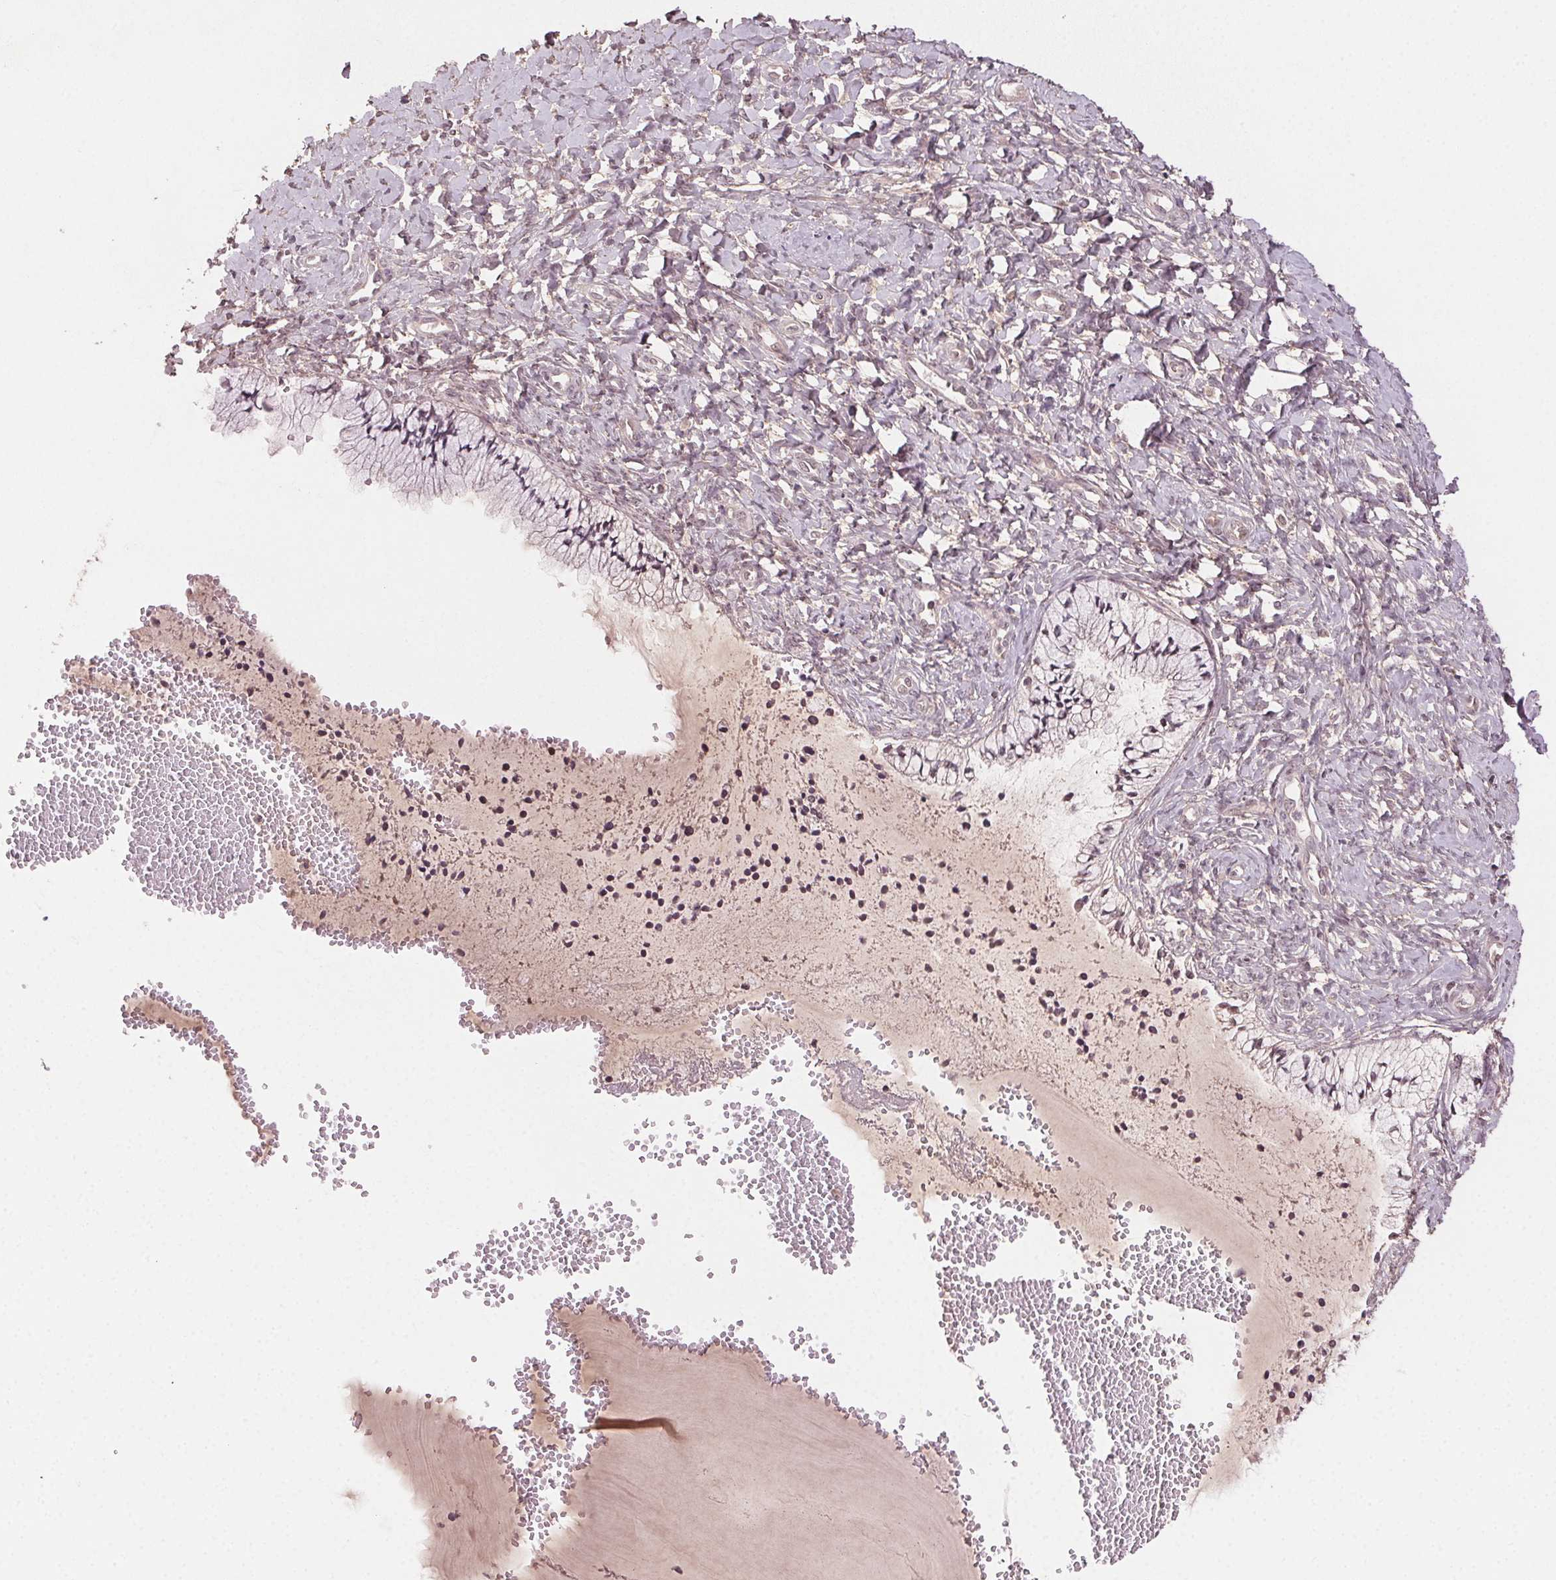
{"staining": {"intensity": "negative", "quantity": "none", "location": "none"}, "tissue": "cervix", "cell_type": "Glandular cells", "image_type": "normal", "snomed": [{"axis": "morphology", "description": "Normal tissue, NOS"}, {"axis": "topography", "description": "Cervix"}], "caption": "Protein analysis of unremarkable cervix displays no significant positivity in glandular cells.", "gene": "TUB", "patient": {"sex": "female", "age": 37}}